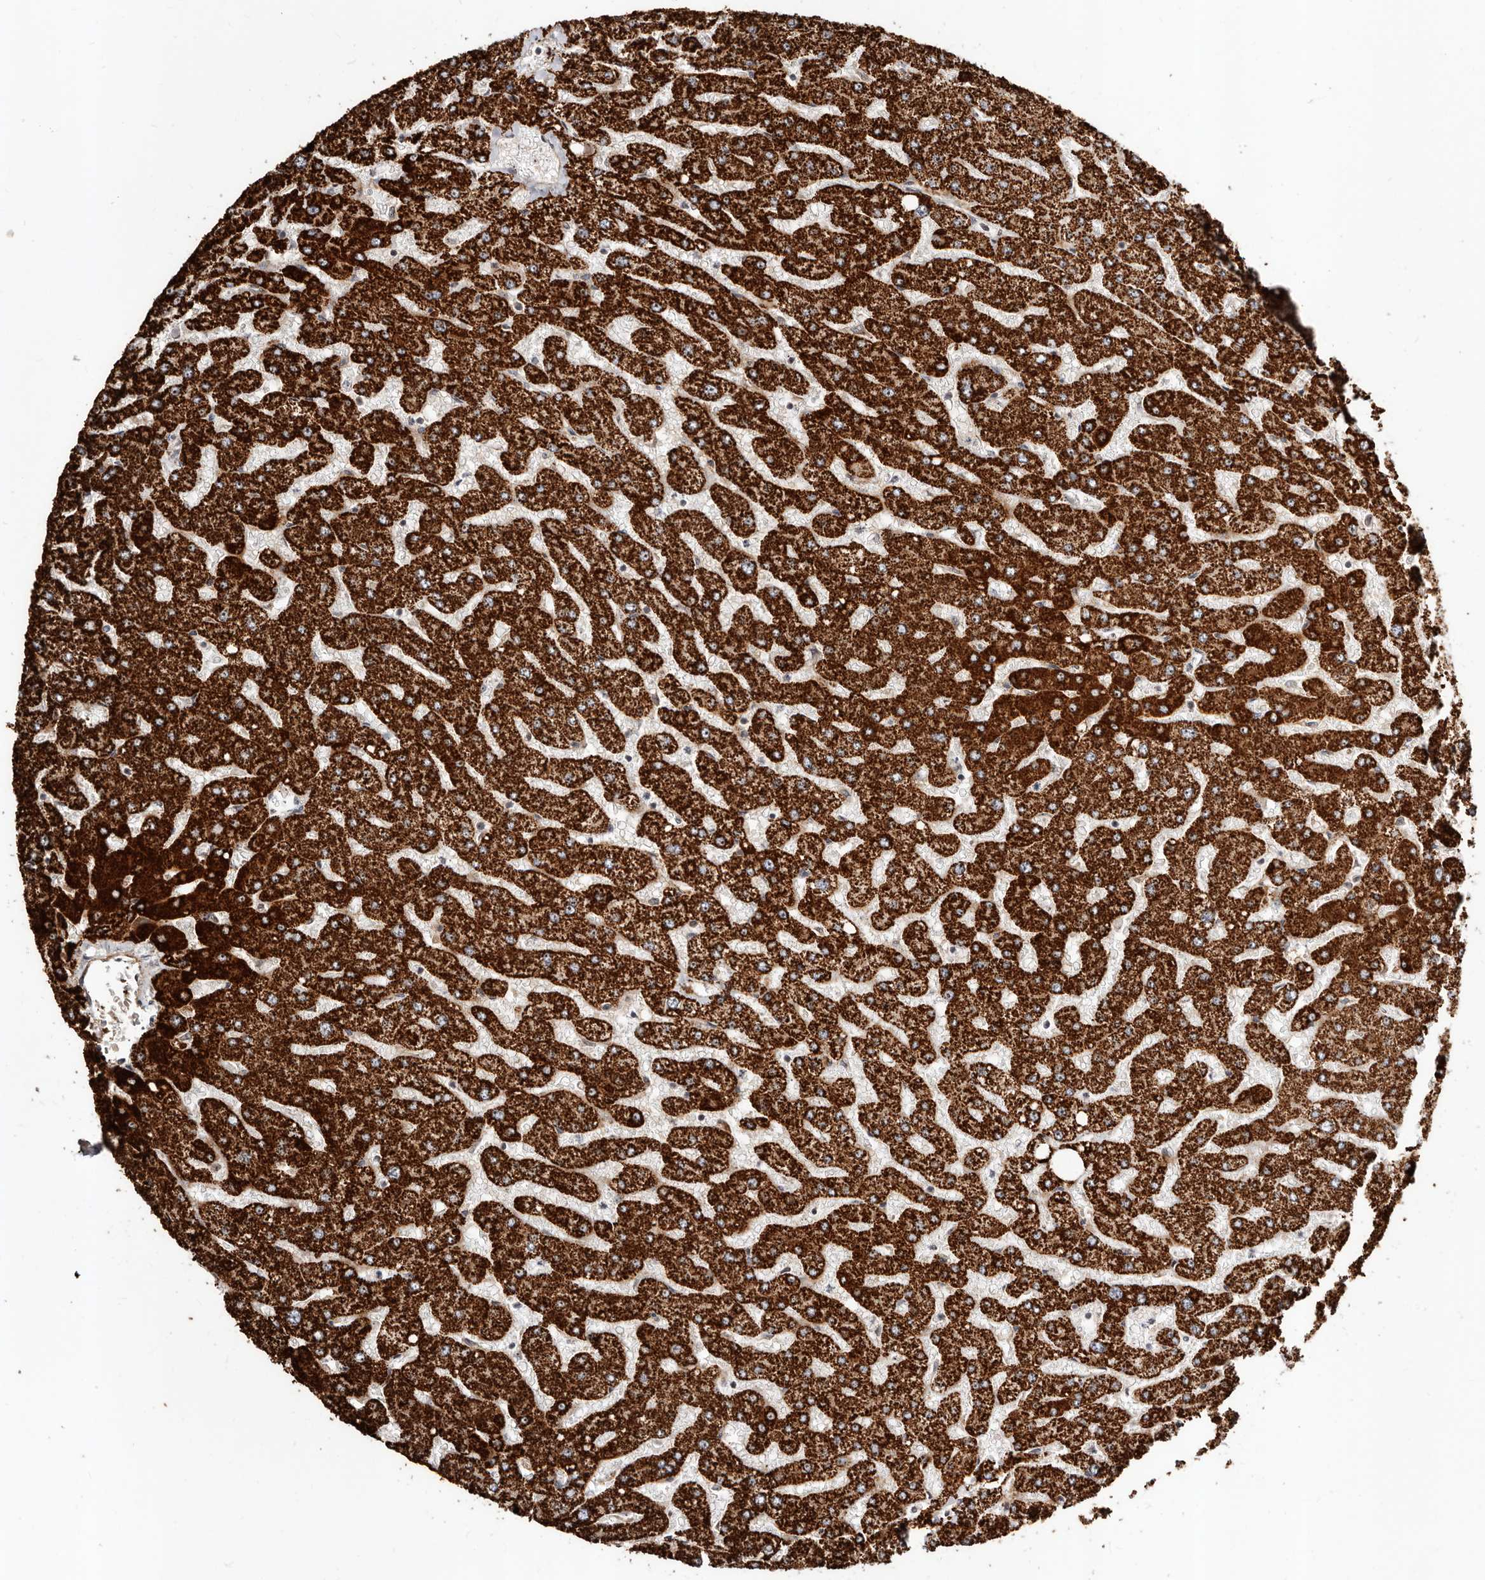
{"staining": {"intensity": "negative", "quantity": "none", "location": "none"}, "tissue": "liver", "cell_type": "Cholangiocytes", "image_type": "normal", "snomed": [{"axis": "morphology", "description": "Normal tissue, NOS"}, {"axis": "topography", "description": "Liver"}], "caption": "High power microscopy image of an IHC photomicrograph of normal liver, revealing no significant staining in cholangiocytes.", "gene": "APOL6", "patient": {"sex": "male", "age": 55}}